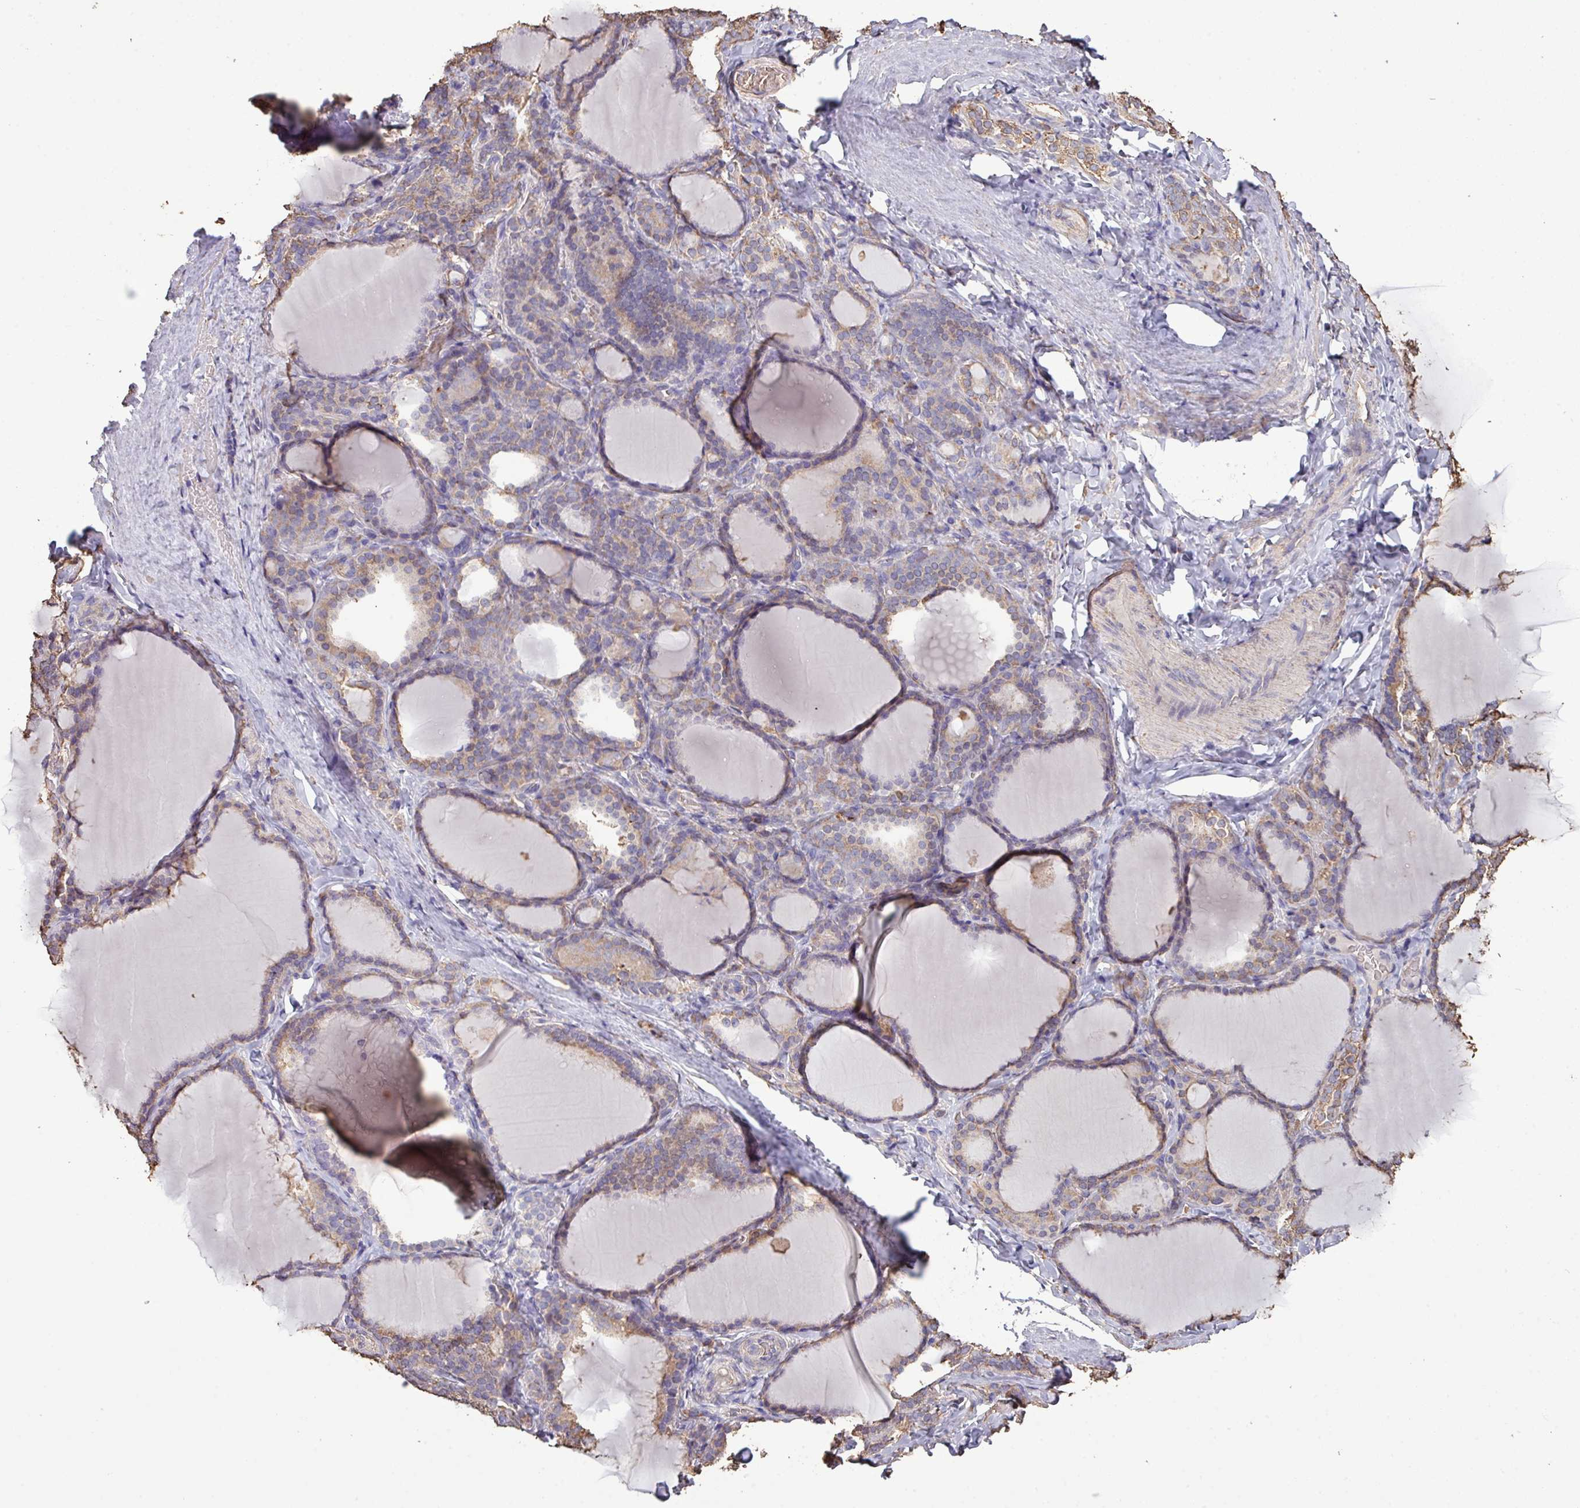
{"staining": {"intensity": "moderate", "quantity": "25%-75%", "location": "cytoplasmic/membranous"}, "tissue": "thyroid gland", "cell_type": "Glandular cells", "image_type": "normal", "snomed": [{"axis": "morphology", "description": "Normal tissue, NOS"}, {"axis": "topography", "description": "Thyroid gland"}], "caption": "A histopathology image of thyroid gland stained for a protein demonstrates moderate cytoplasmic/membranous brown staining in glandular cells.", "gene": "CAMK2A", "patient": {"sex": "female", "age": 31}}